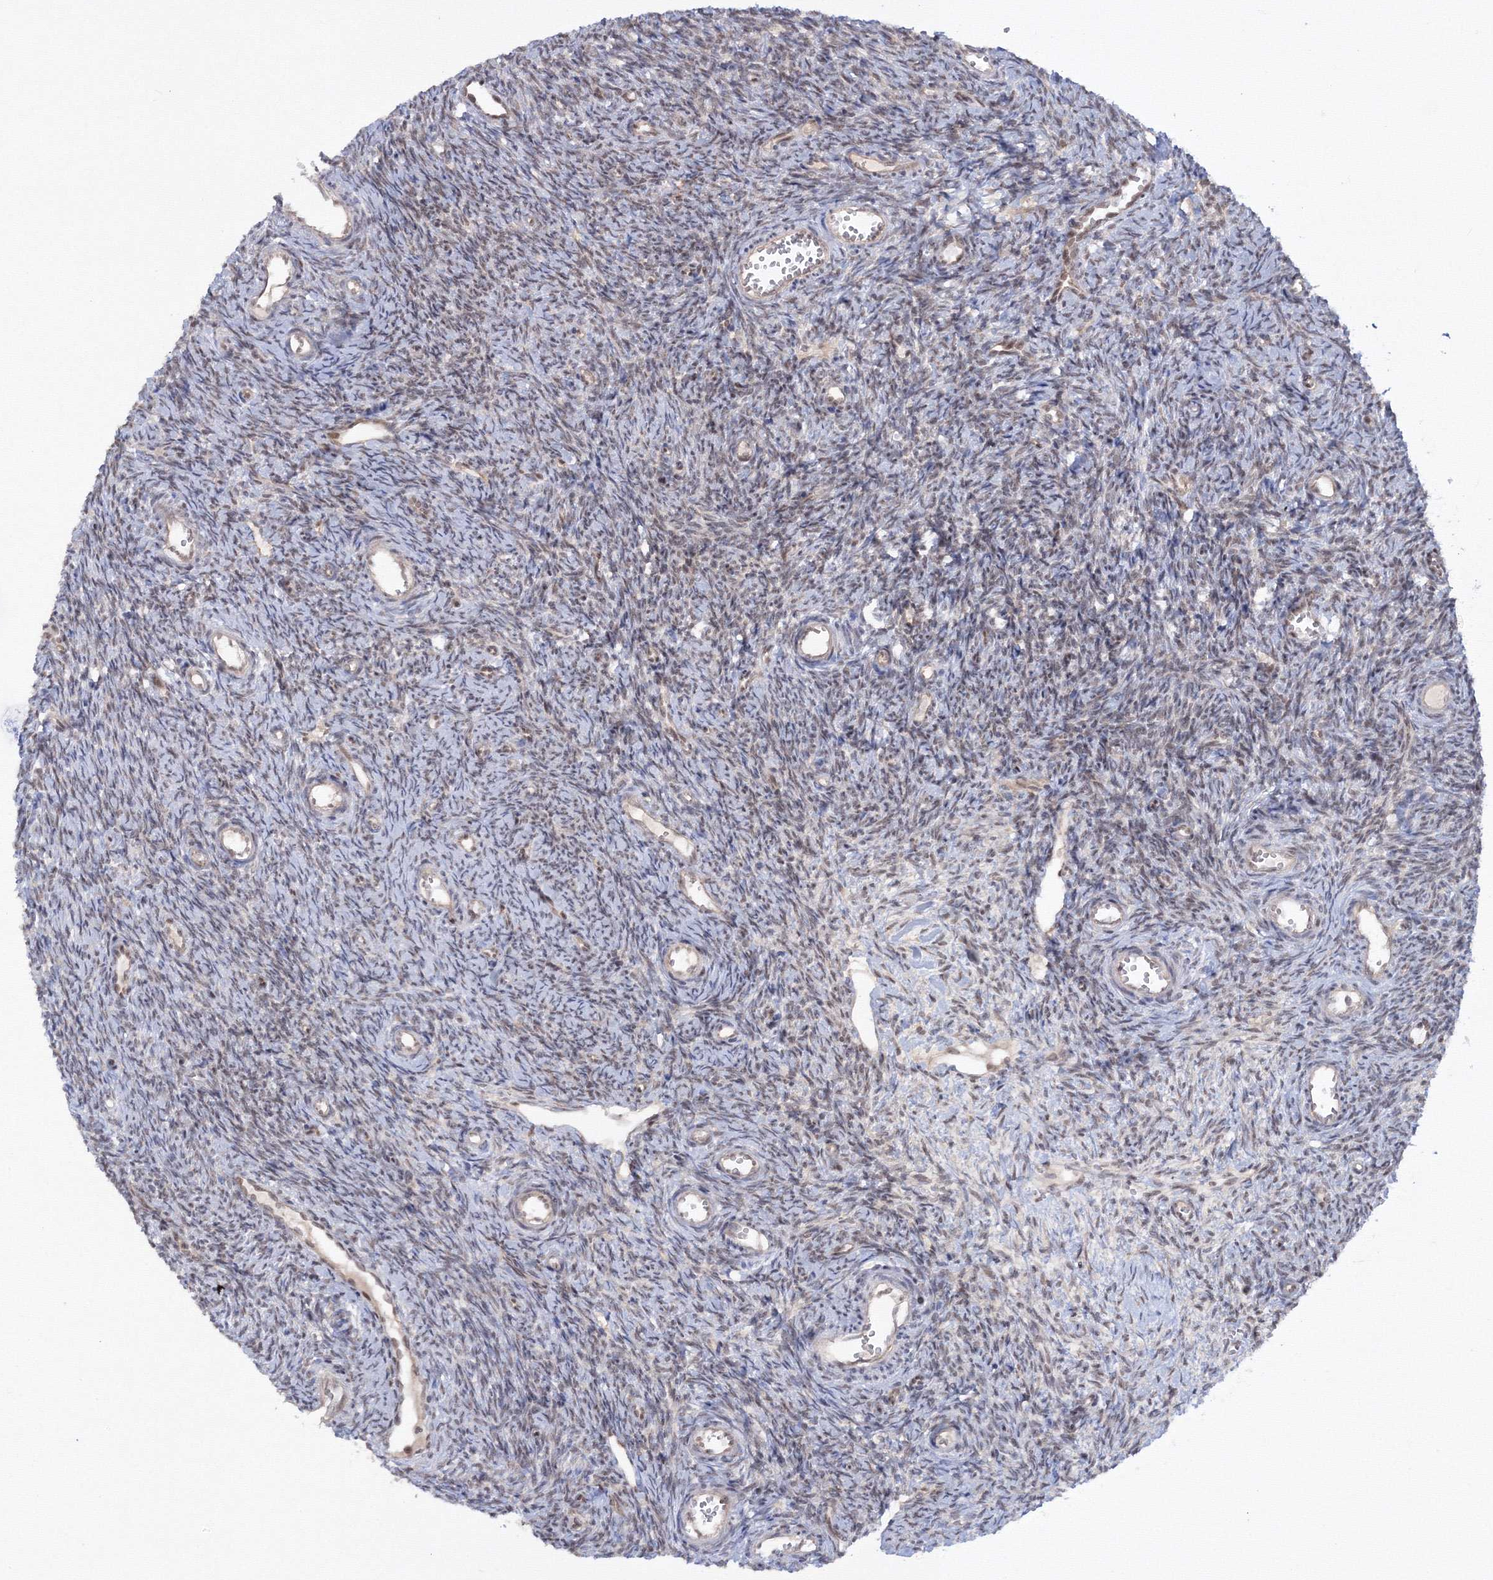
{"staining": {"intensity": "negative", "quantity": "none", "location": "none"}, "tissue": "ovary", "cell_type": "Ovarian stroma cells", "image_type": "normal", "snomed": [{"axis": "morphology", "description": "Normal tissue, NOS"}, {"axis": "topography", "description": "Ovary"}], "caption": "Immunohistochemistry (IHC) histopathology image of benign ovary: human ovary stained with DAB (3,3'-diaminobenzidine) shows no significant protein staining in ovarian stroma cells.", "gene": "ZFAND6", "patient": {"sex": "female", "age": 39}}